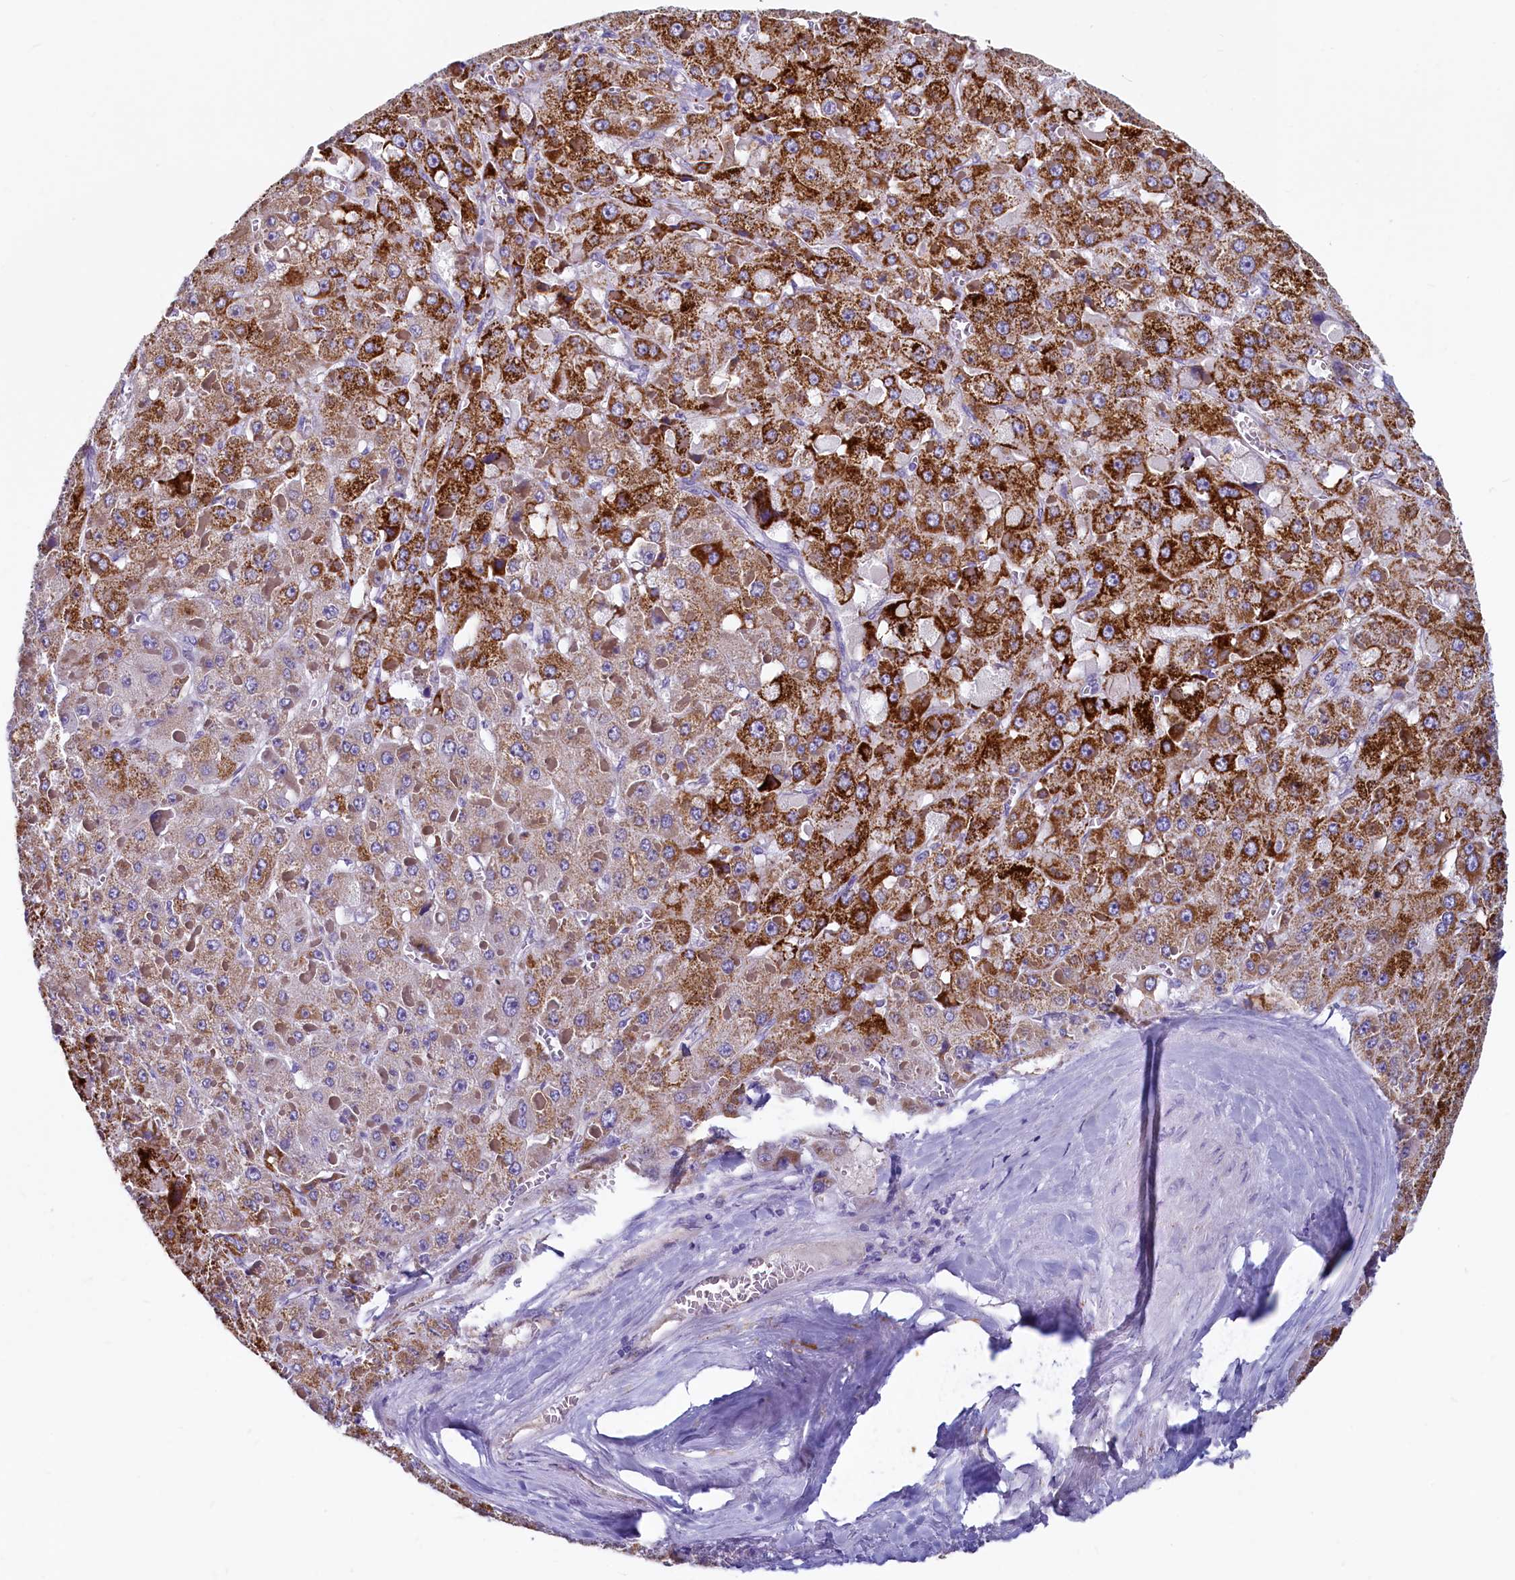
{"staining": {"intensity": "strong", "quantity": "25%-75%", "location": "cytoplasmic/membranous"}, "tissue": "liver cancer", "cell_type": "Tumor cells", "image_type": "cancer", "snomed": [{"axis": "morphology", "description": "Carcinoma, Hepatocellular, NOS"}, {"axis": "topography", "description": "Liver"}], "caption": "A high amount of strong cytoplasmic/membranous staining is identified in about 25%-75% of tumor cells in hepatocellular carcinoma (liver) tissue.", "gene": "INSC", "patient": {"sex": "female", "age": 73}}